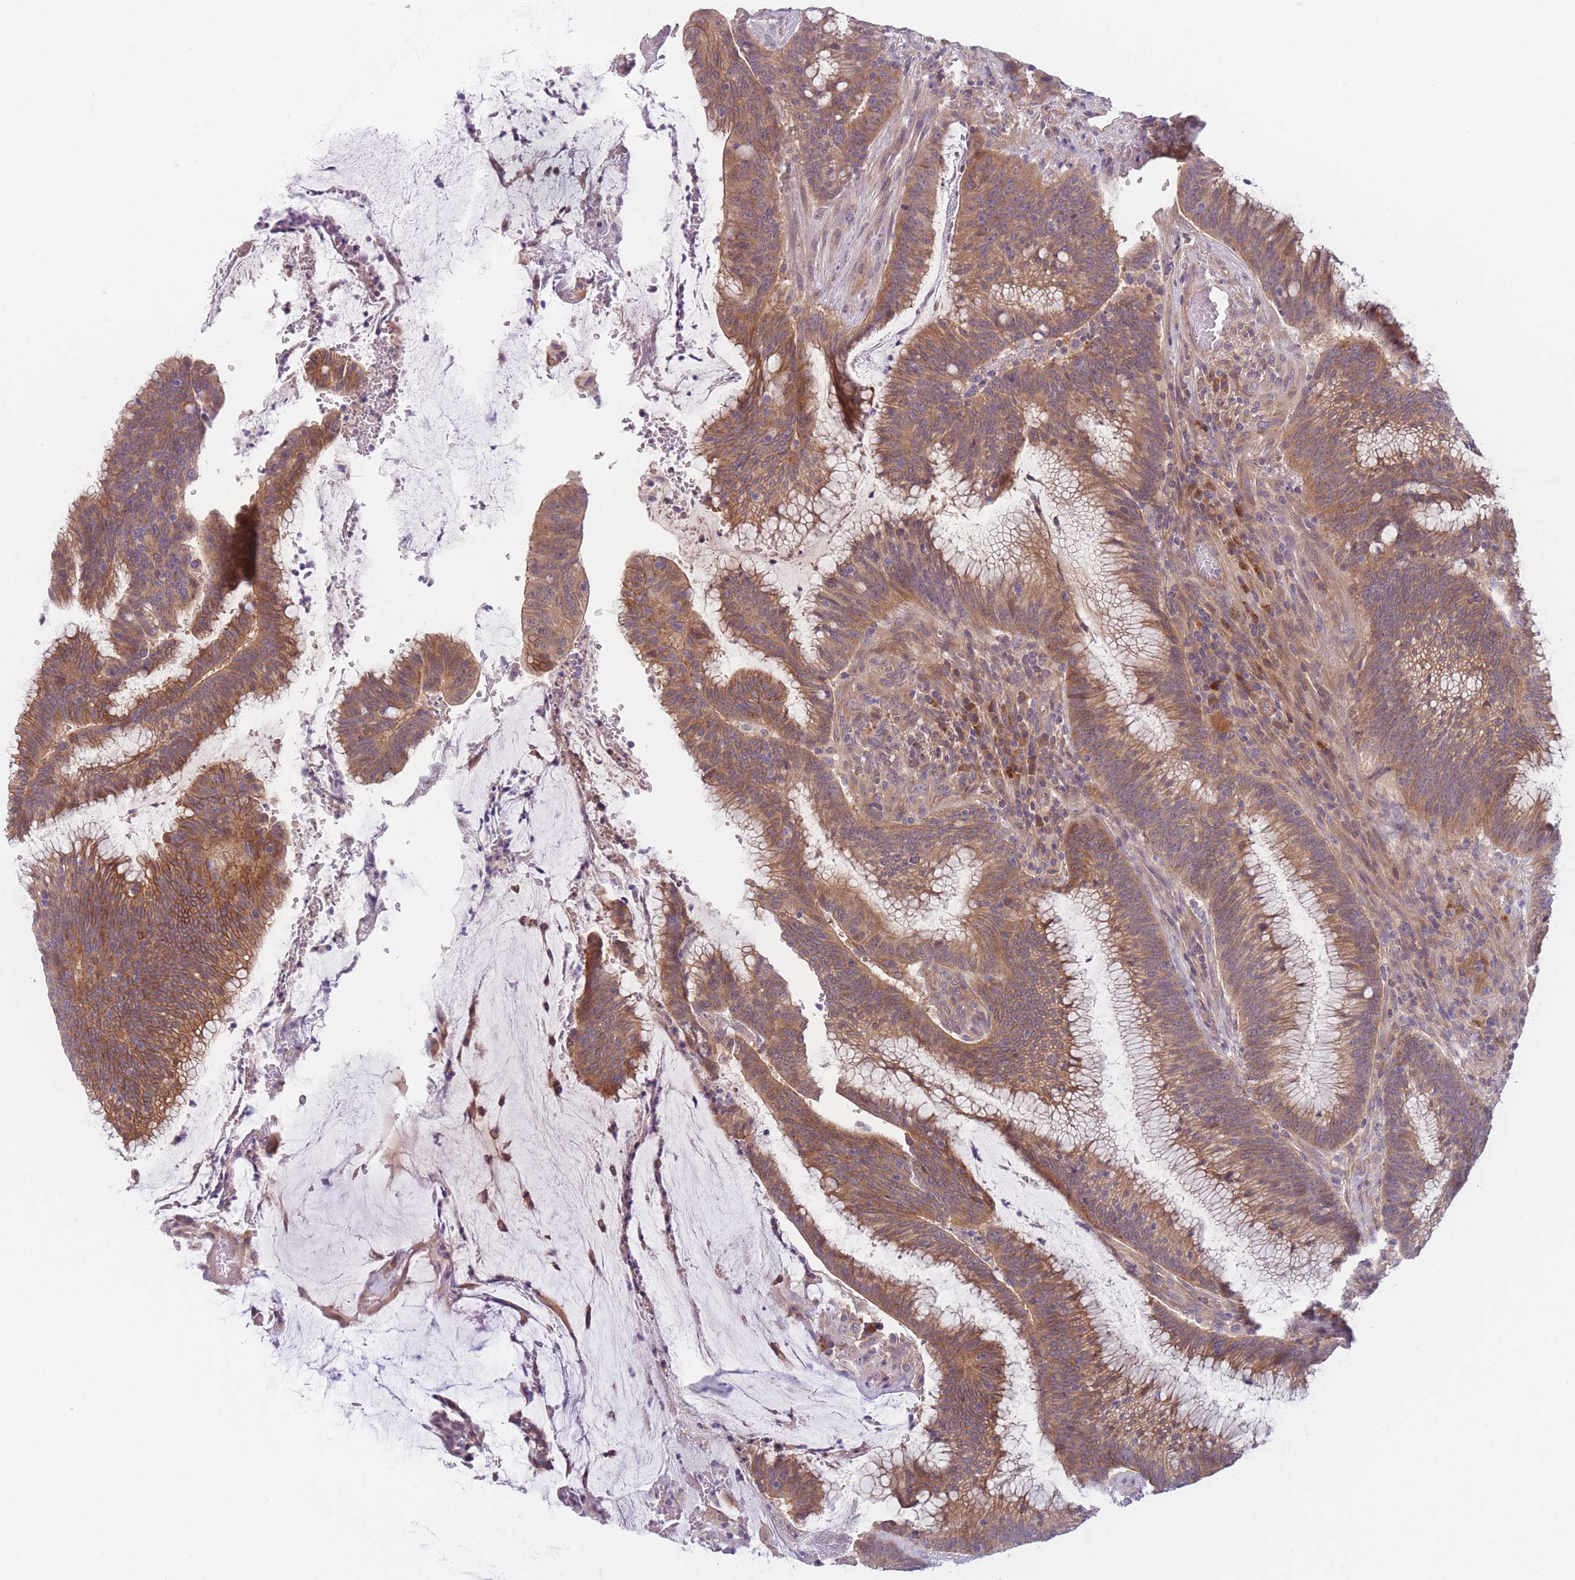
{"staining": {"intensity": "moderate", "quantity": ">75%", "location": "cytoplasmic/membranous"}, "tissue": "colorectal cancer", "cell_type": "Tumor cells", "image_type": "cancer", "snomed": [{"axis": "morphology", "description": "Adenocarcinoma, NOS"}, {"axis": "topography", "description": "Rectum"}], "caption": "Immunohistochemical staining of human colorectal adenocarcinoma exhibits medium levels of moderate cytoplasmic/membranous protein expression in about >75% of tumor cells.", "gene": "WDR93", "patient": {"sex": "female", "age": 77}}